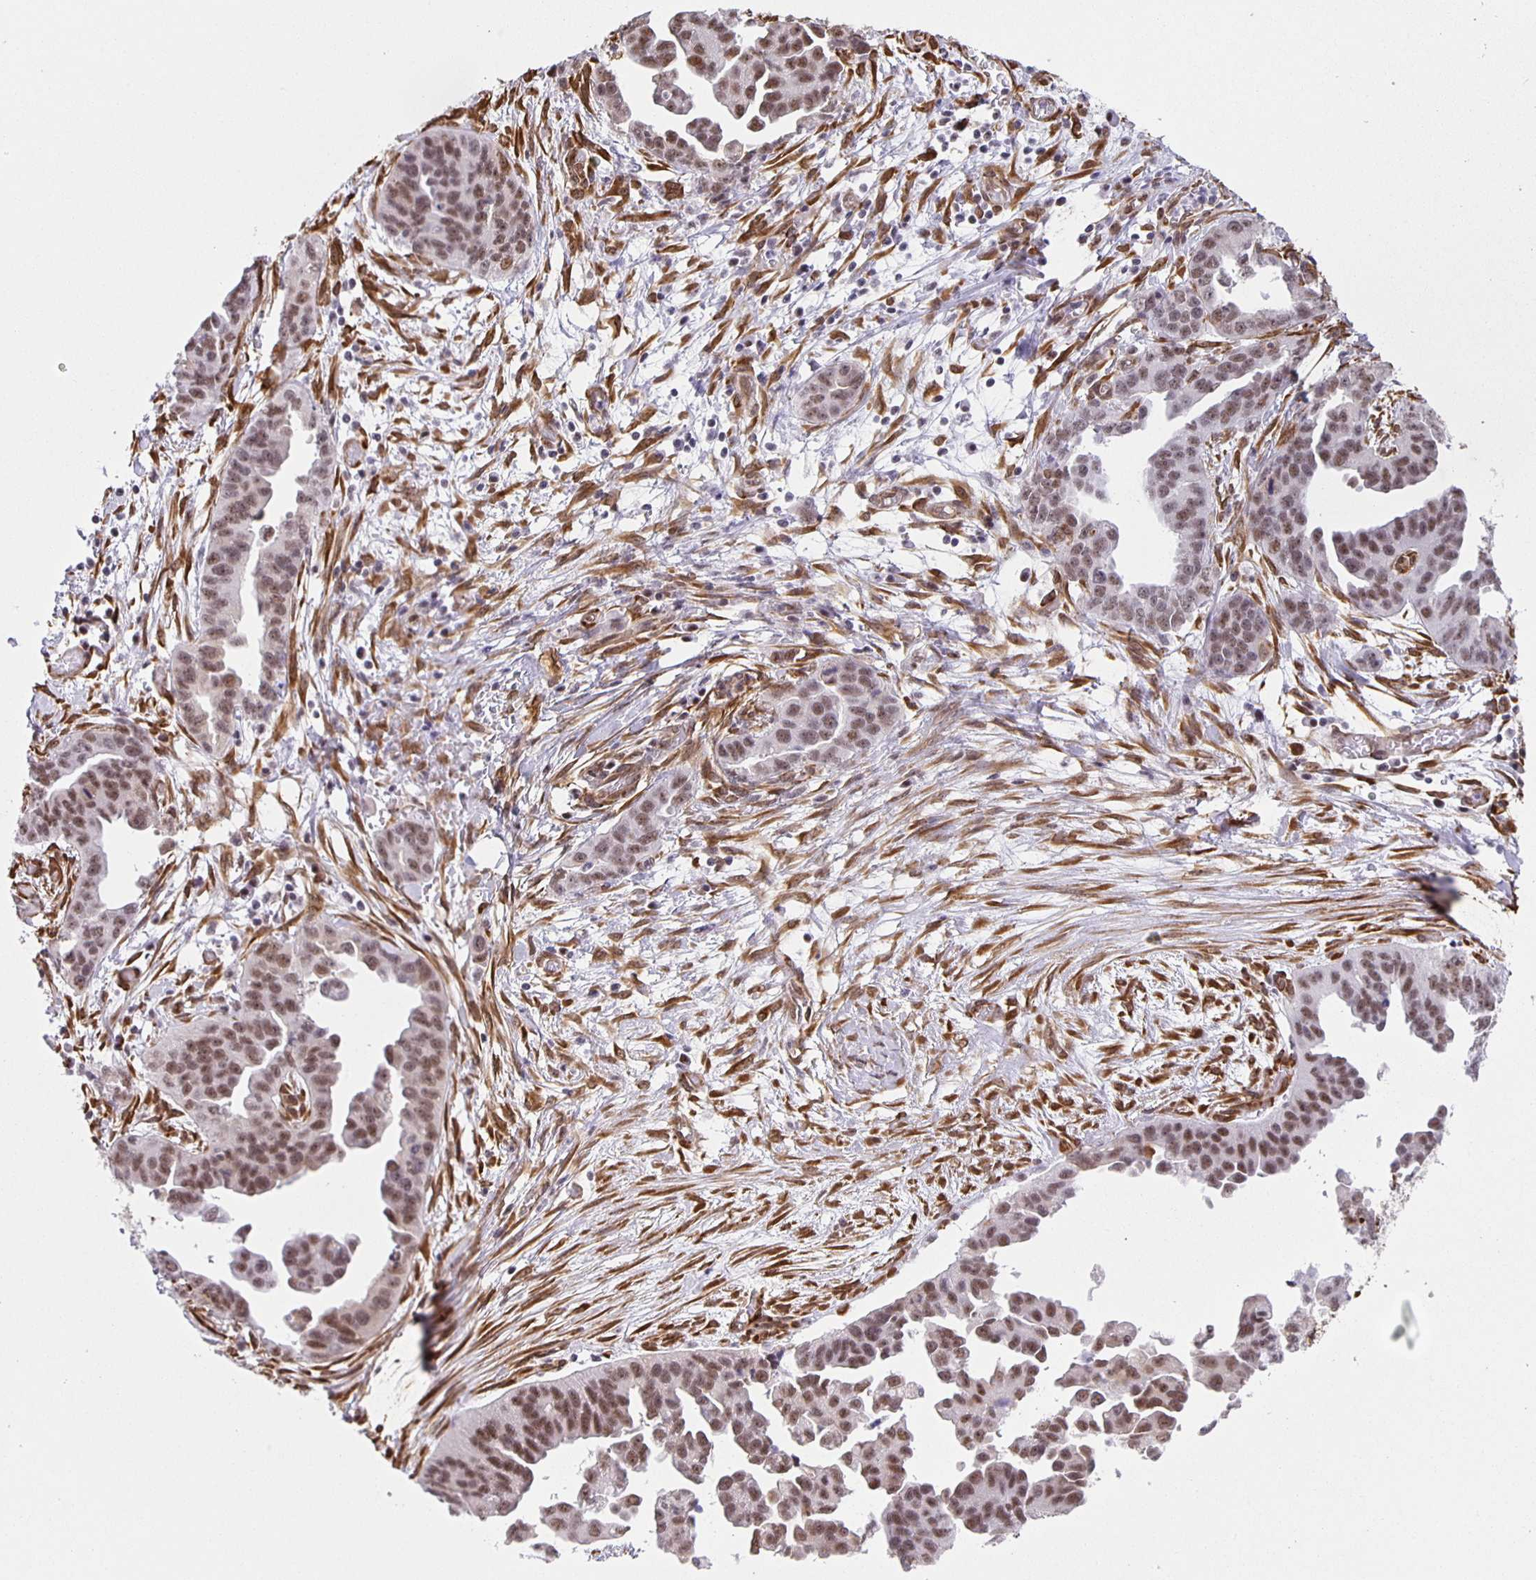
{"staining": {"intensity": "moderate", "quantity": ">75%", "location": "nuclear"}, "tissue": "ovarian cancer", "cell_type": "Tumor cells", "image_type": "cancer", "snomed": [{"axis": "morphology", "description": "Cystadenocarcinoma, serous, NOS"}, {"axis": "topography", "description": "Ovary"}], "caption": "The micrograph demonstrates staining of ovarian cancer (serous cystadenocarcinoma), revealing moderate nuclear protein staining (brown color) within tumor cells.", "gene": "ZRANB2", "patient": {"sex": "female", "age": 75}}